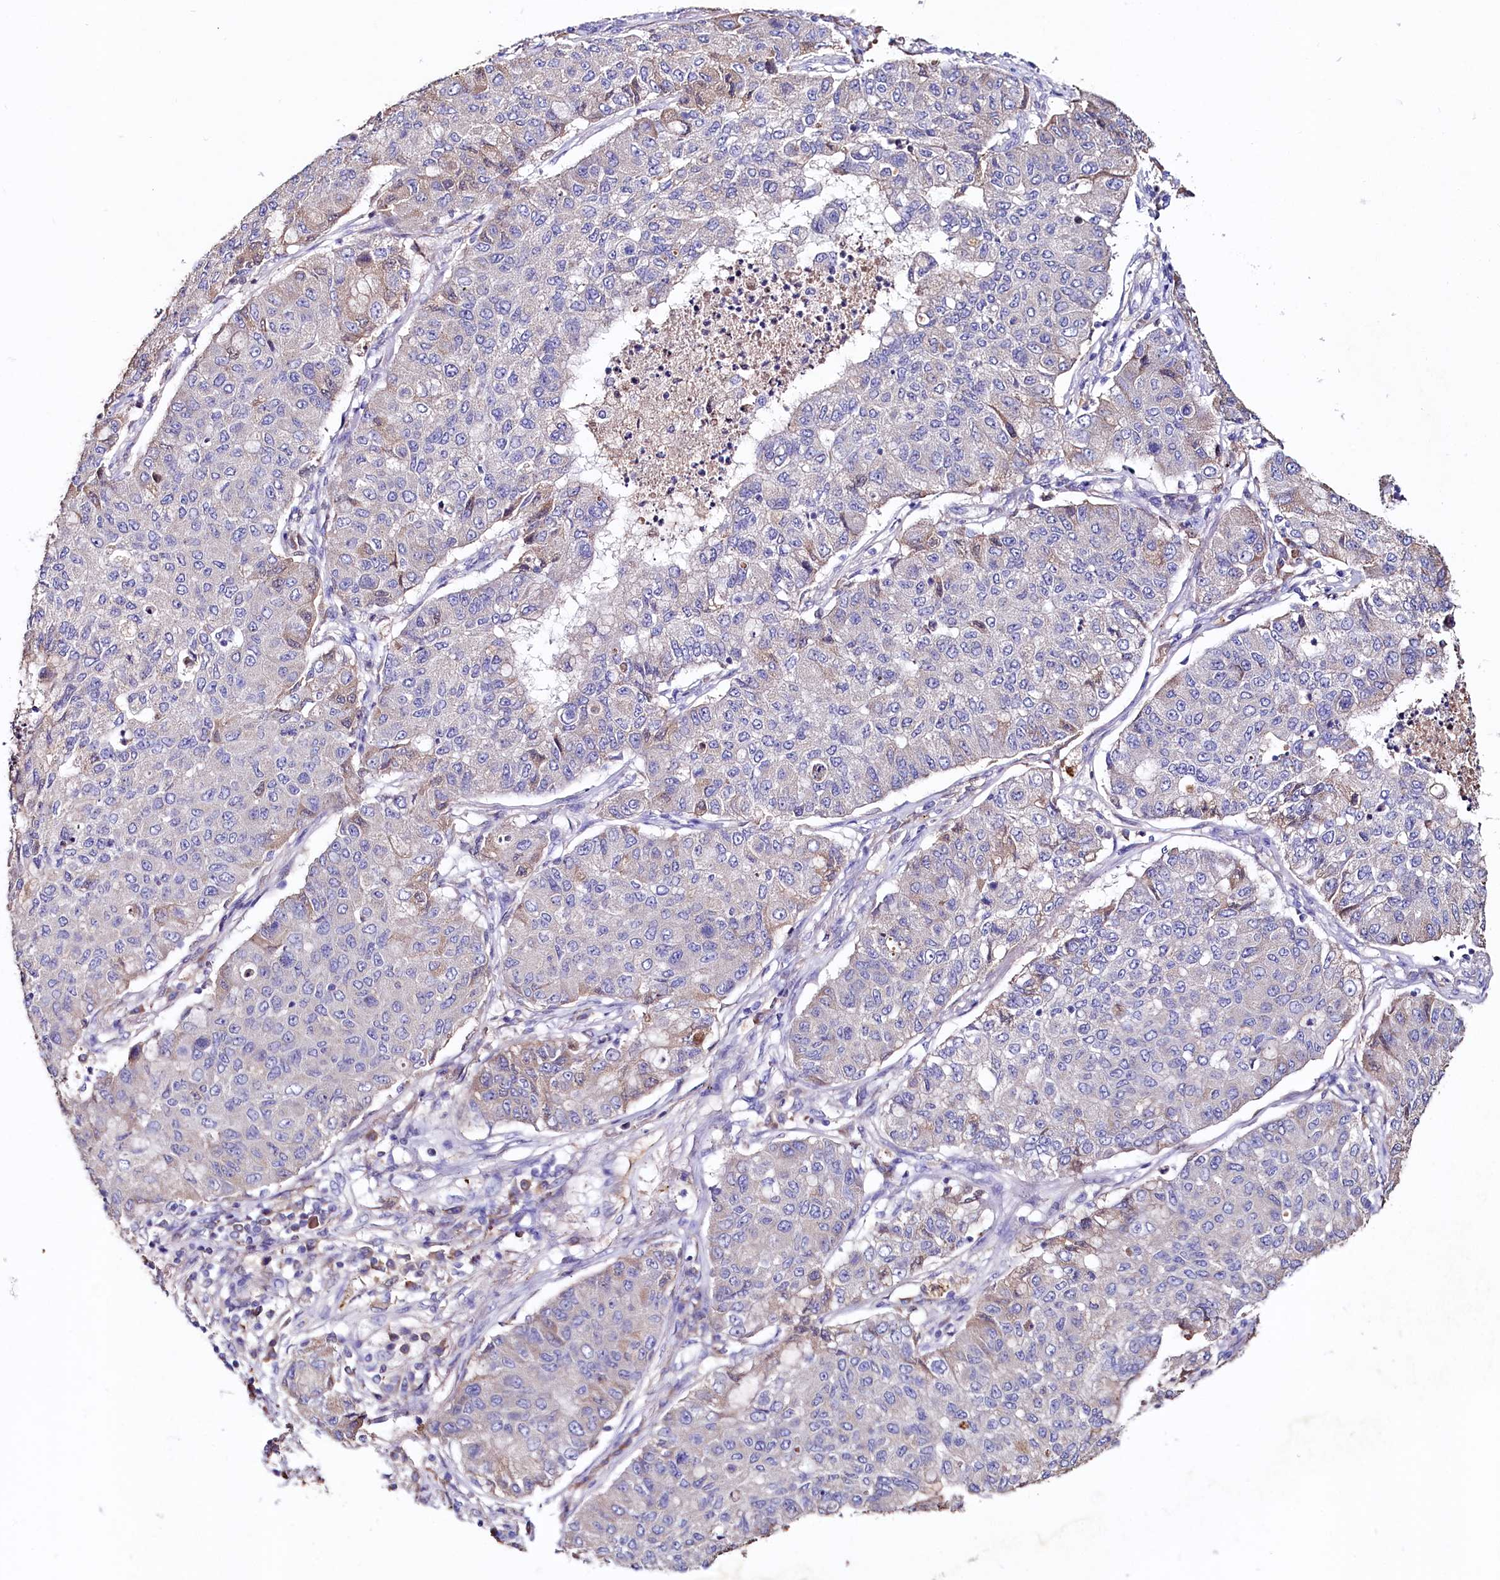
{"staining": {"intensity": "weak", "quantity": "<25%", "location": "cytoplasmic/membranous"}, "tissue": "lung cancer", "cell_type": "Tumor cells", "image_type": "cancer", "snomed": [{"axis": "morphology", "description": "Squamous cell carcinoma, NOS"}, {"axis": "topography", "description": "Lung"}], "caption": "Photomicrograph shows no significant protein expression in tumor cells of lung cancer (squamous cell carcinoma).", "gene": "IL17RD", "patient": {"sex": "male", "age": 74}}